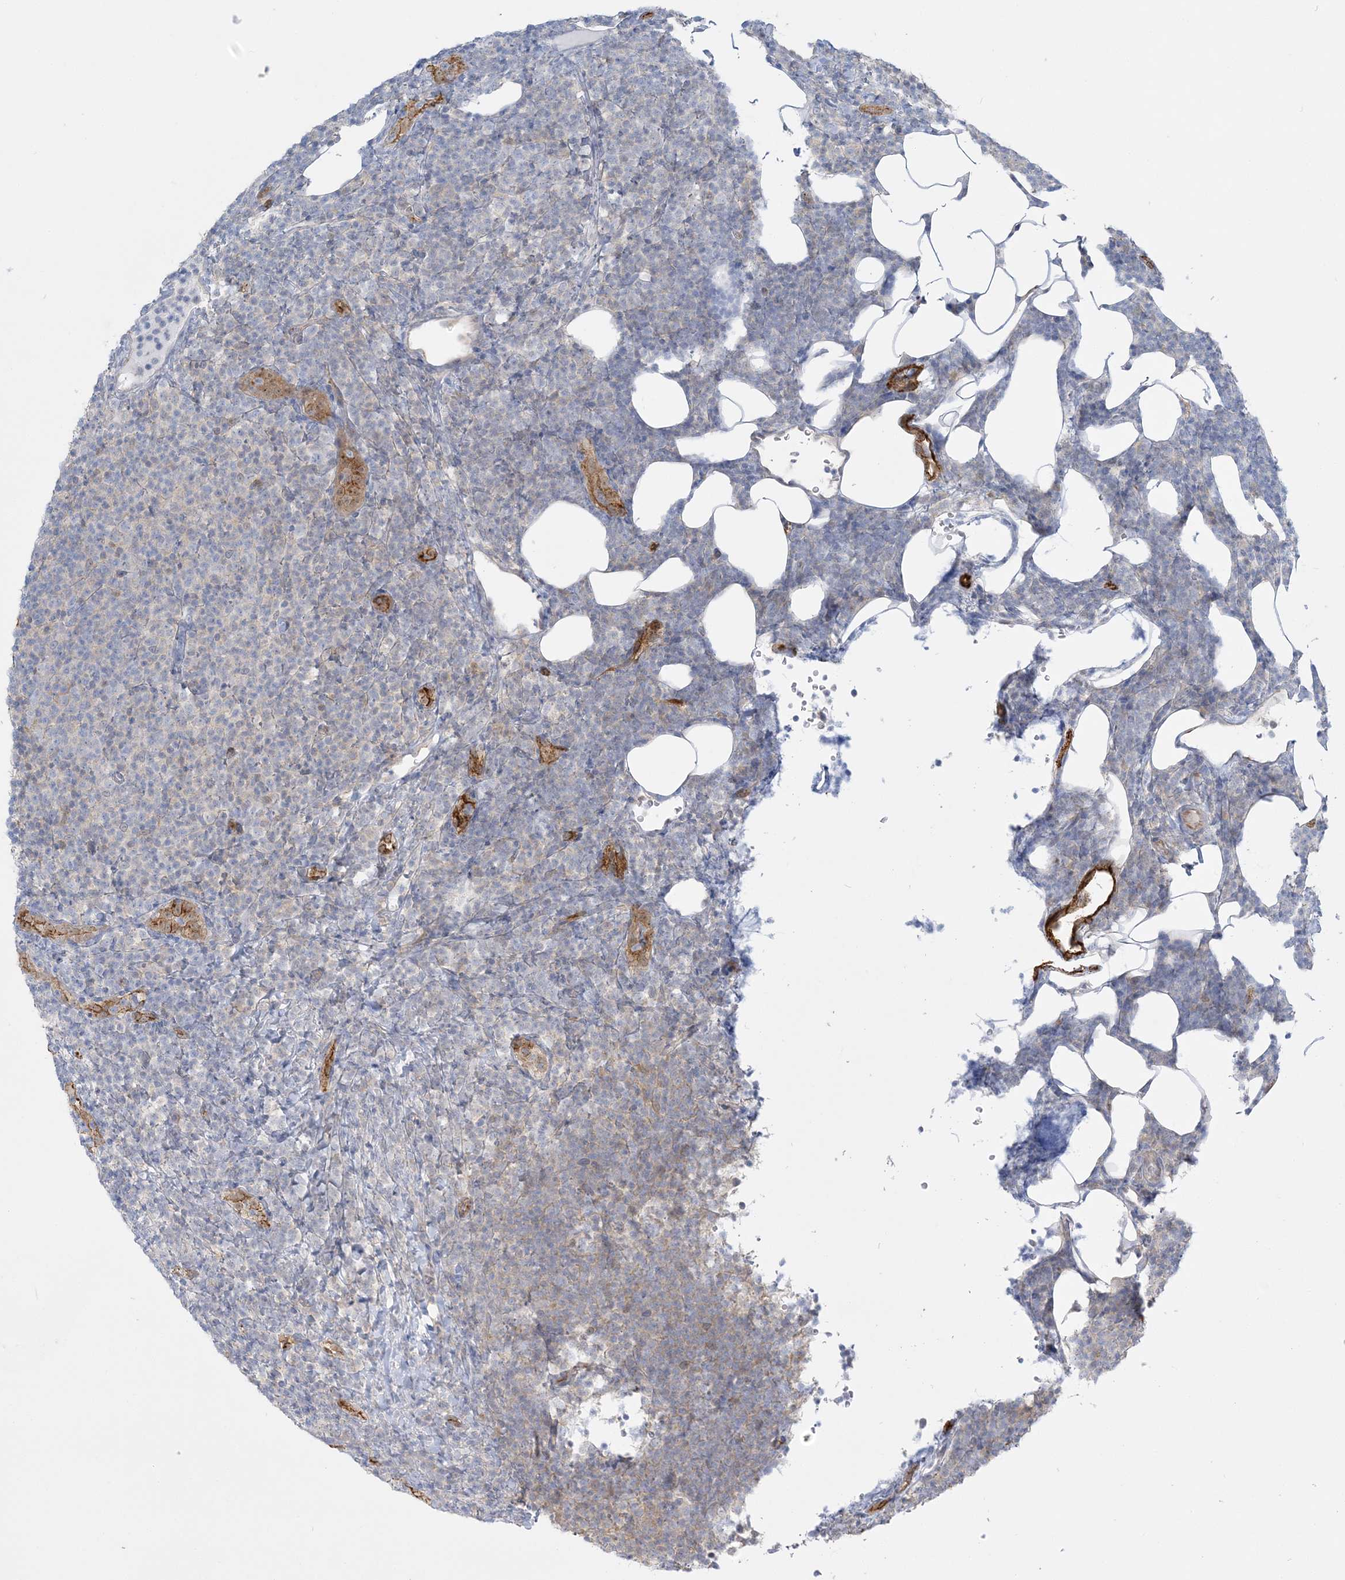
{"staining": {"intensity": "negative", "quantity": "none", "location": "none"}, "tissue": "lymphoma", "cell_type": "Tumor cells", "image_type": "cancer", "snomed": [{"axis": "morphology", "description": "Malignant lymphoma, non-Hodgkin's type, Low grade"}, {"axis": "topography", "description": "Lymph node"}], "caption": "There is no significant positivity in tumor cells of lymphoma.", "gene": "INPP1", "patient": {"sex": "male", "age": 66}}